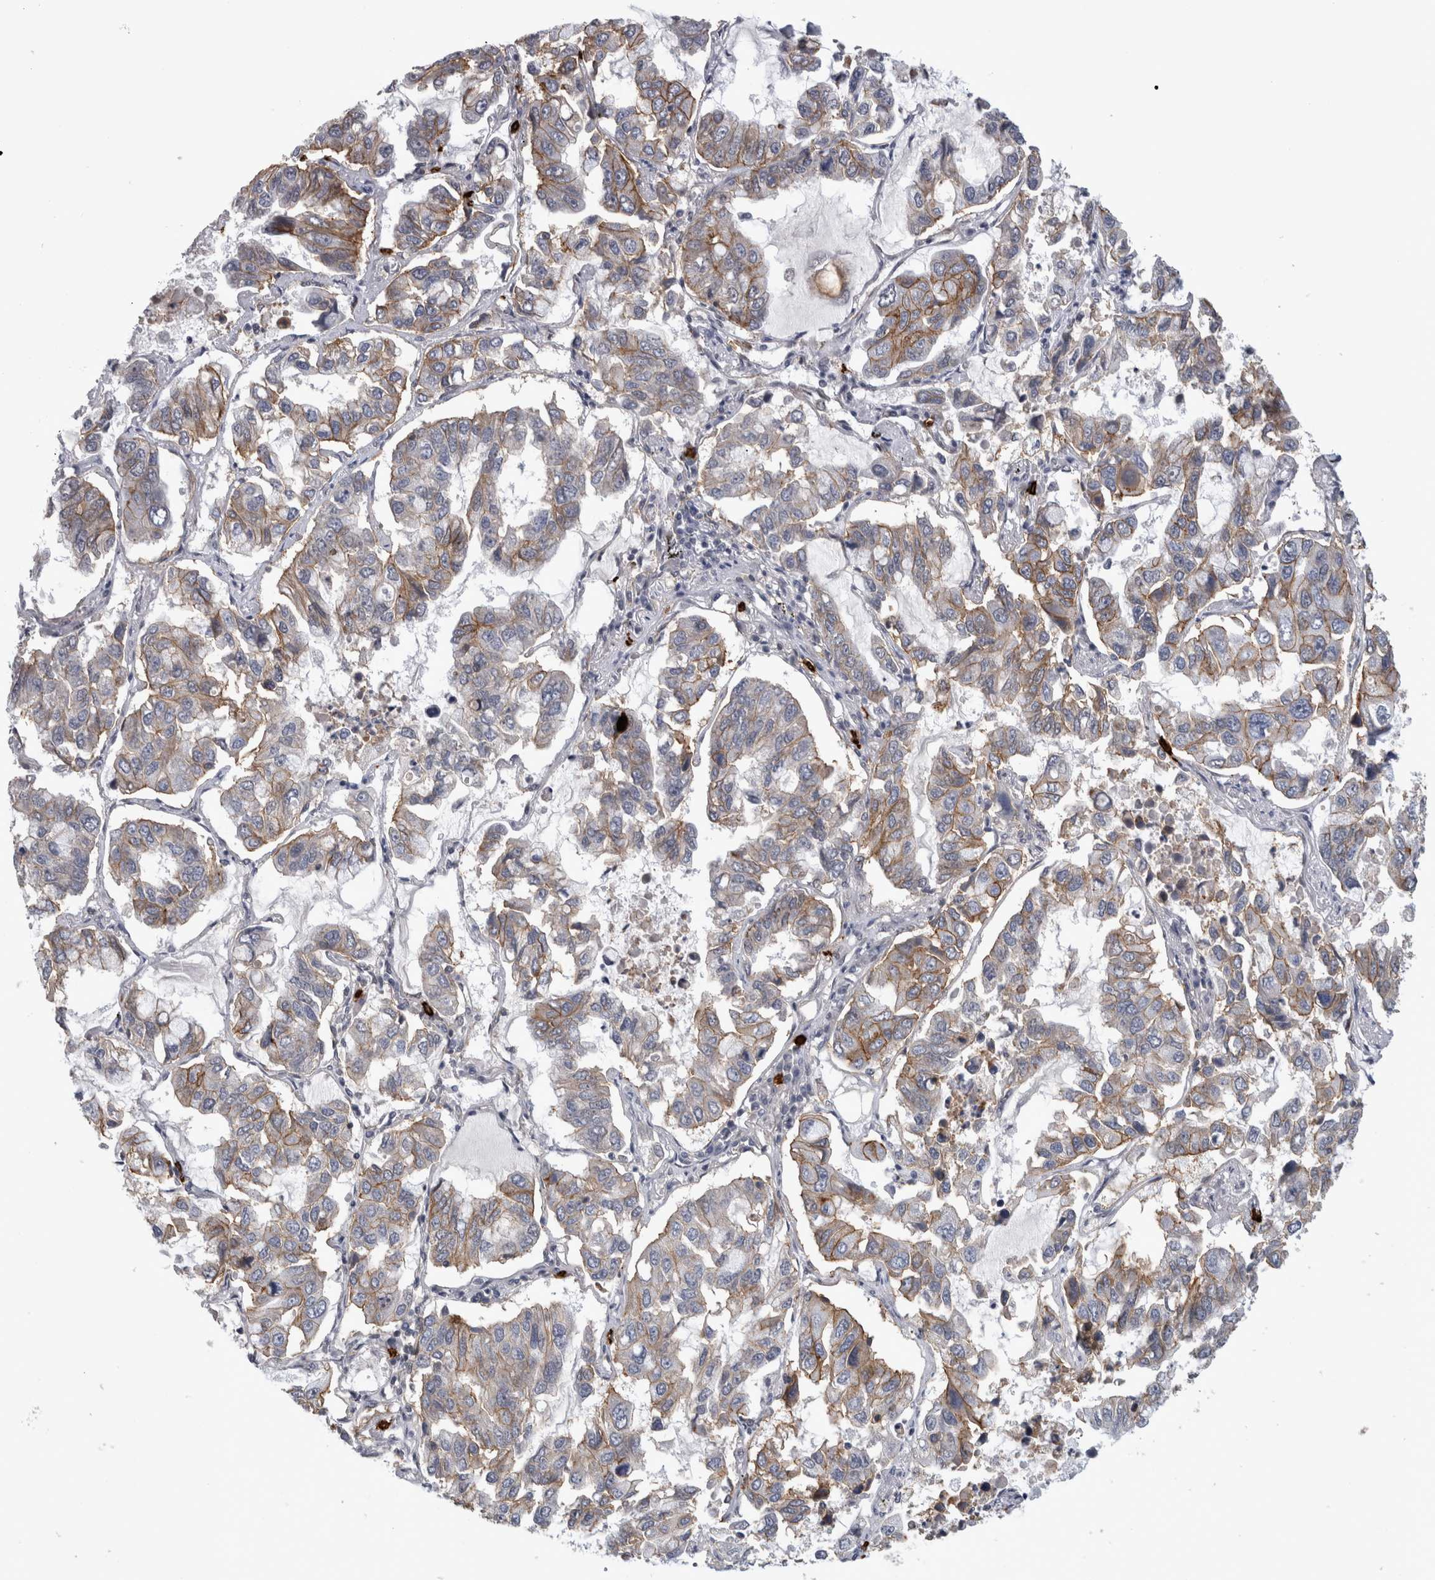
{"staining": {"intensity": "moderate", "quantity": ">75%", "location": "cytoplasmic/membranous"}, "tissue": "lung cancer", "cell_type": "Tumor cells", "image_type": "cancer", "snomed": [{"axis": "morphology", "description": "Adenocarcinoma, NOS"}, {"axis": "topography", "description": "Lung"}], "caption": "This photomicrograph displays IHC staining of adenocarcinoma (lung), with medium moderate cytoplasmic/membranous expression in approximately >75% of tumor cells.", "gene": "PEBP4", "patient": {"sex": "male", "age": 64}}